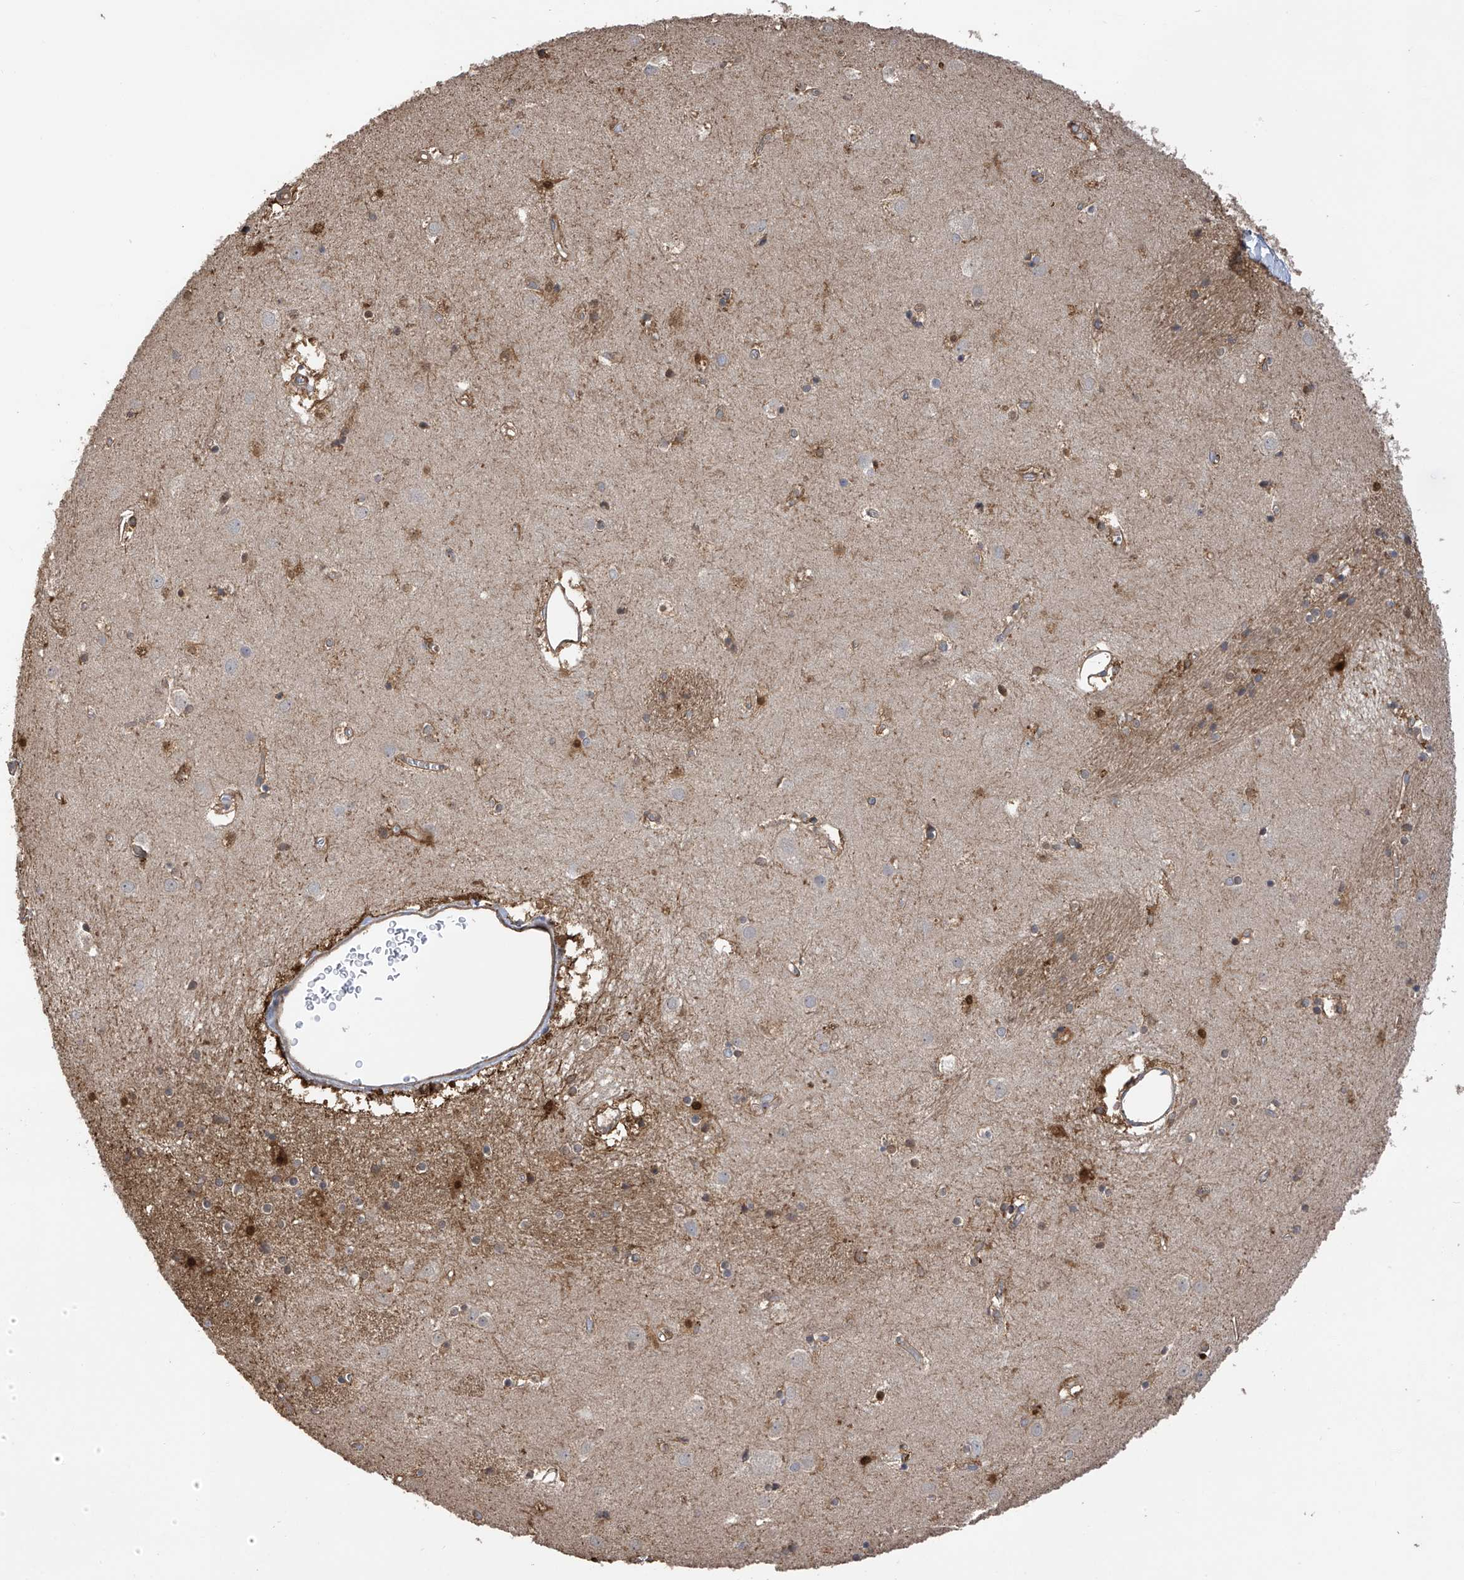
{"staining": {"intensity": "moderate", "quantity": "25%-75%", "location": "cytoplasmic/membranous"}, "tissue": "caudate", "cell_type": "Glial cells", "image_type": "normal", "snomed": [{"axis": "morphology", "description": "Normal tissue, NOS"}, {"axis": "topography", "description": "Lateral ventricle wall"}], "caption": "The image exhibits staining of benign caudate, revealing moderate cytoplasmic/membranous protein expression (brown color) within glial cells.", "gene": "PHACTR4", "patient": {"sex": "male", "age": 70}}